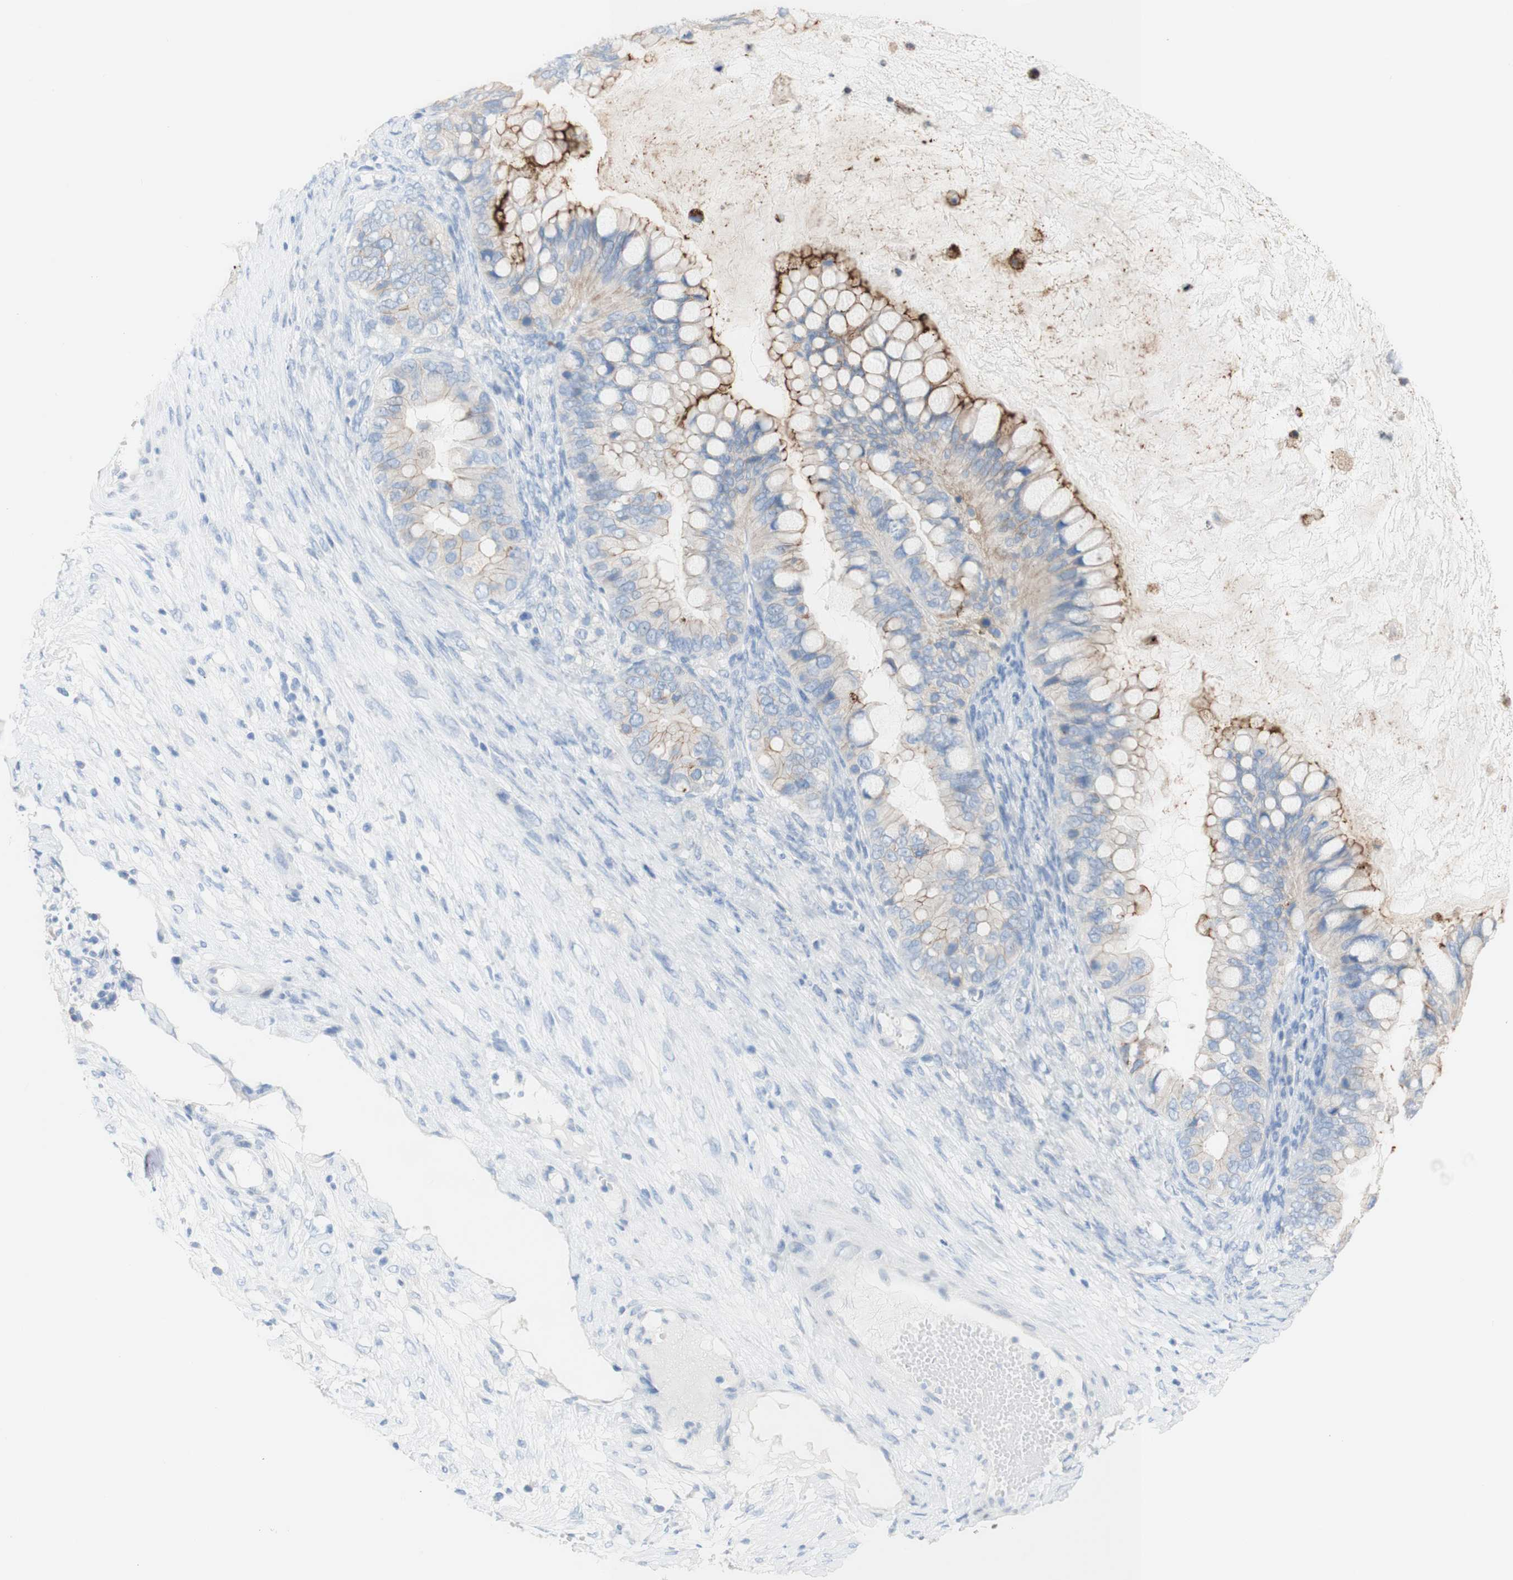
{"staining": {"intensity": "moderate", "quantity": ">75%", "location": "cytoplasmic/membranous"}, "tissue": "ovarian cancer", "cell_type": "Tumor cells", "image_type": "cancer", "snomed": [{"axis": "morphology", "description": "Cystadenocarcinoma, mucinous, NOS"}, {"axis": "topography", "description": "Ovary"}], "caption": "Protein analysis of ovarian cancer tissue displays moderate cytoplasmic/membranous staining in about >75% of tumor cells. (brown staining indicates protein expression, while blue staining denotes nuclei).", "gene": "DSC2", "patient": {"sex": "female", "age": 80}}